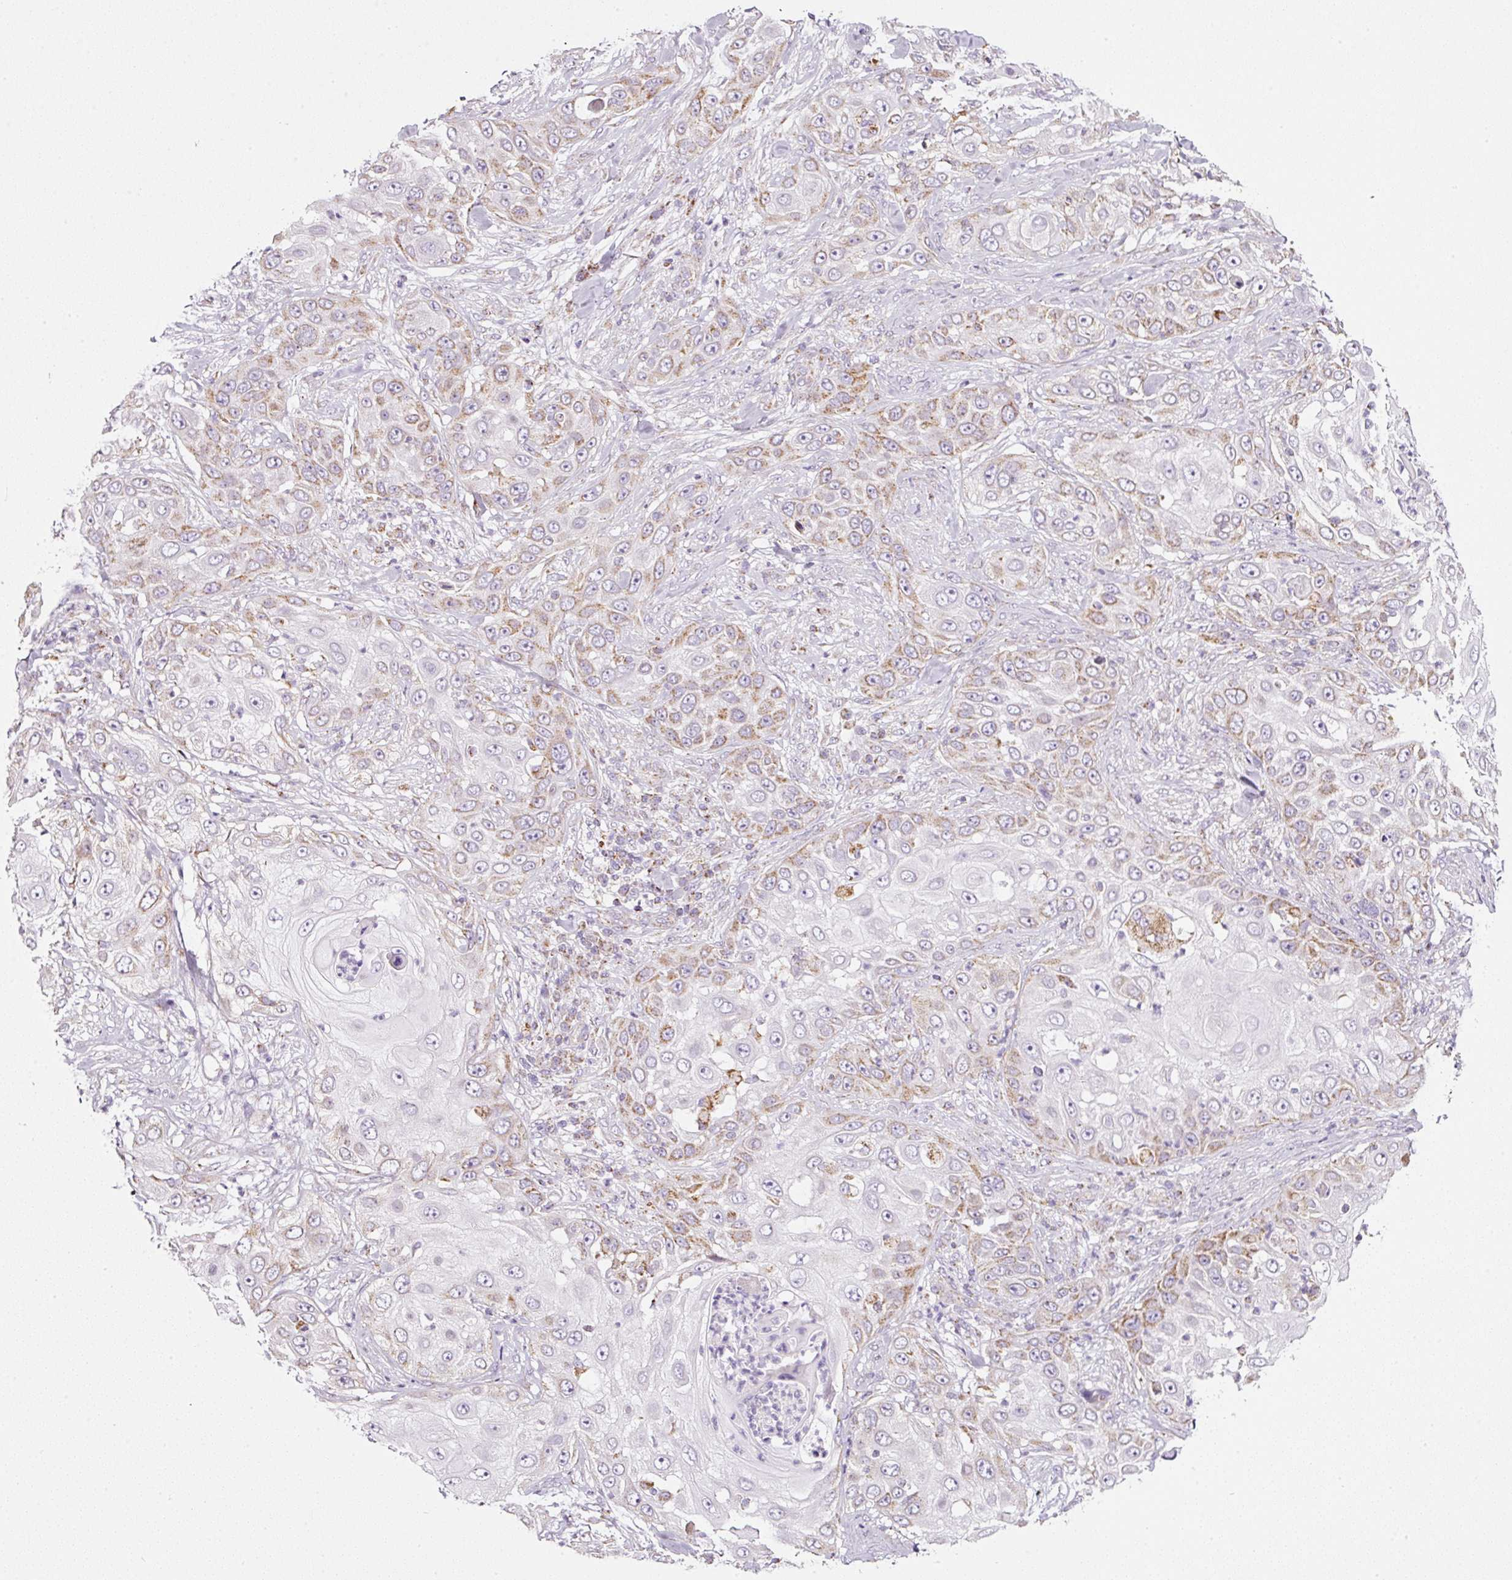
{"staining": {"intensity": "weak", "quantity": "25%-75%", "location": "cytoplasmic/membranous"}, "tissue": "skin cancer", "cell_type": "Tumor cells", "image_type": "cancer", "snomed": [{"axis": "morphology", "description": "Squamous cell carcinoma, NOS"}, {"axis": "topography", "description": "Skin"}], "caption": "A brown stain labels weak cytoplasmic/membranous positivity of a protein in skin cancer tumor cells. (DAB (3,3'-diaminobenzidine) IHC, brown staining for protein, blue staining for nuclei).", "gene": "SDHA", "patient": {"sex": "female", "age": 44}}